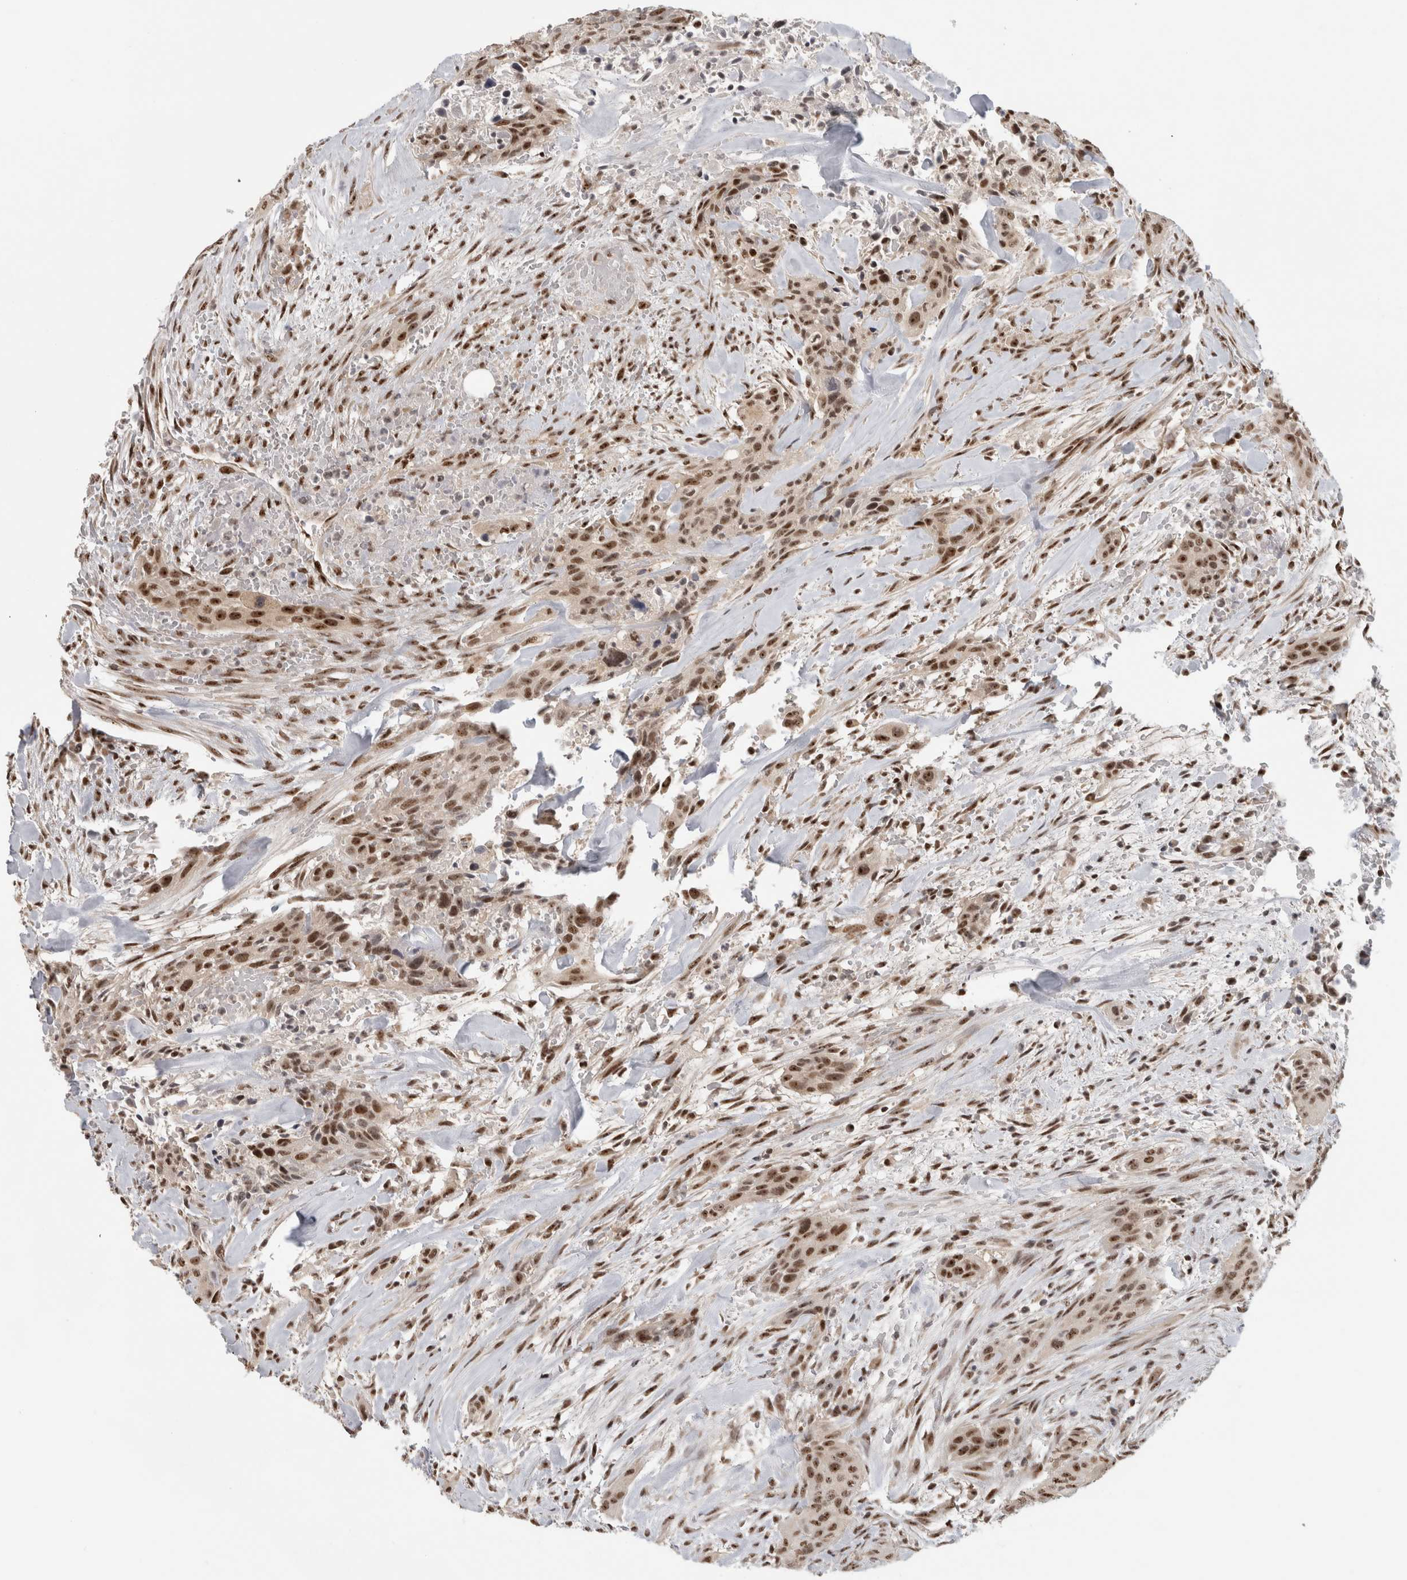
{"staining": {"intensity": "strong", "quantity": ">75%", "location": "nuclear"}, "tissue": "urothelial cancer", "cell_type": "Tumor cells", "image_type": "cancer", "snomed": [{"axis": "morphology", "description": "Urothelial carcinoma, High grade"}, {"axis": "topography", "description": "Urinary bladder"}], "caption": "Protein positivity by immunohistochemistry exhibits strong nuclear positivity in about >75% of tumor cells in urothelial carcinoma (high-grade). Using DAB (brown) and hematoxylin (blue) stains, captured at high magnification using brightfield microscopy.", "gene": "EBNA1BP2", "patient": {"sex": "male", "age": 35}}